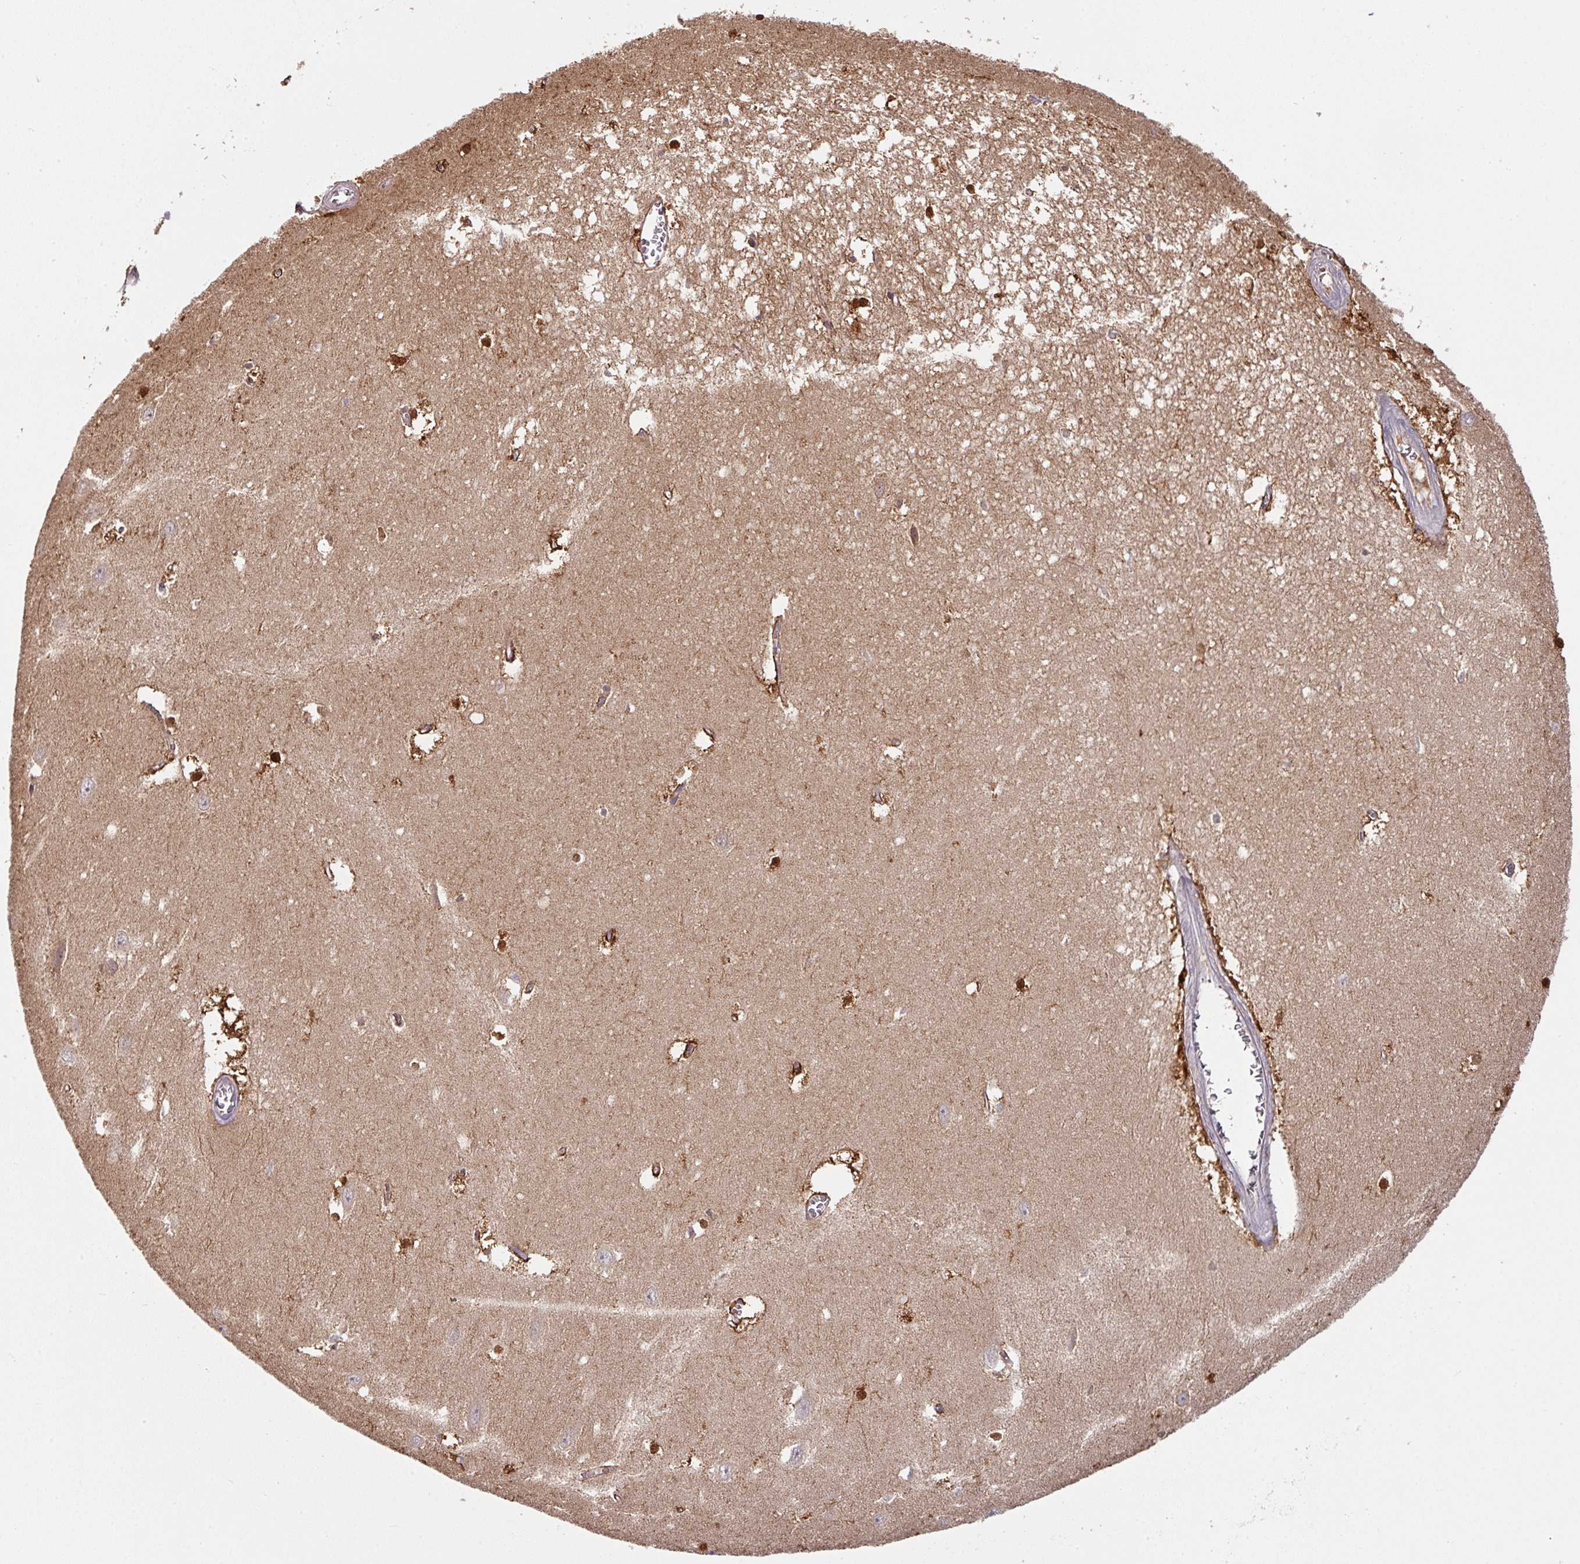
{"staining": {"intensity": "strong", "quantity": "<25%", "location": "cytoplasmic/membranous,nuclear"}, "tissue": "hippocampus", "cell_type": "Glial cells", "image_type": "normal", "snomed": [{"axis": "morphology", "description": "Normal tissue, NOS"}, {"axis": "topography", "description": "Hippocampus"}], "caption": "Hippocampus stained for a protein exhibits strong cytoplasmic/membranous,nuclear positivity in glial cells. The staining was performed using DAB, with brown indicating positive protein expression. Nuclei are stained blue with hematoxylin.", "gene": "SLAMF6", "patient": {"sex": "female", "age": 64}}